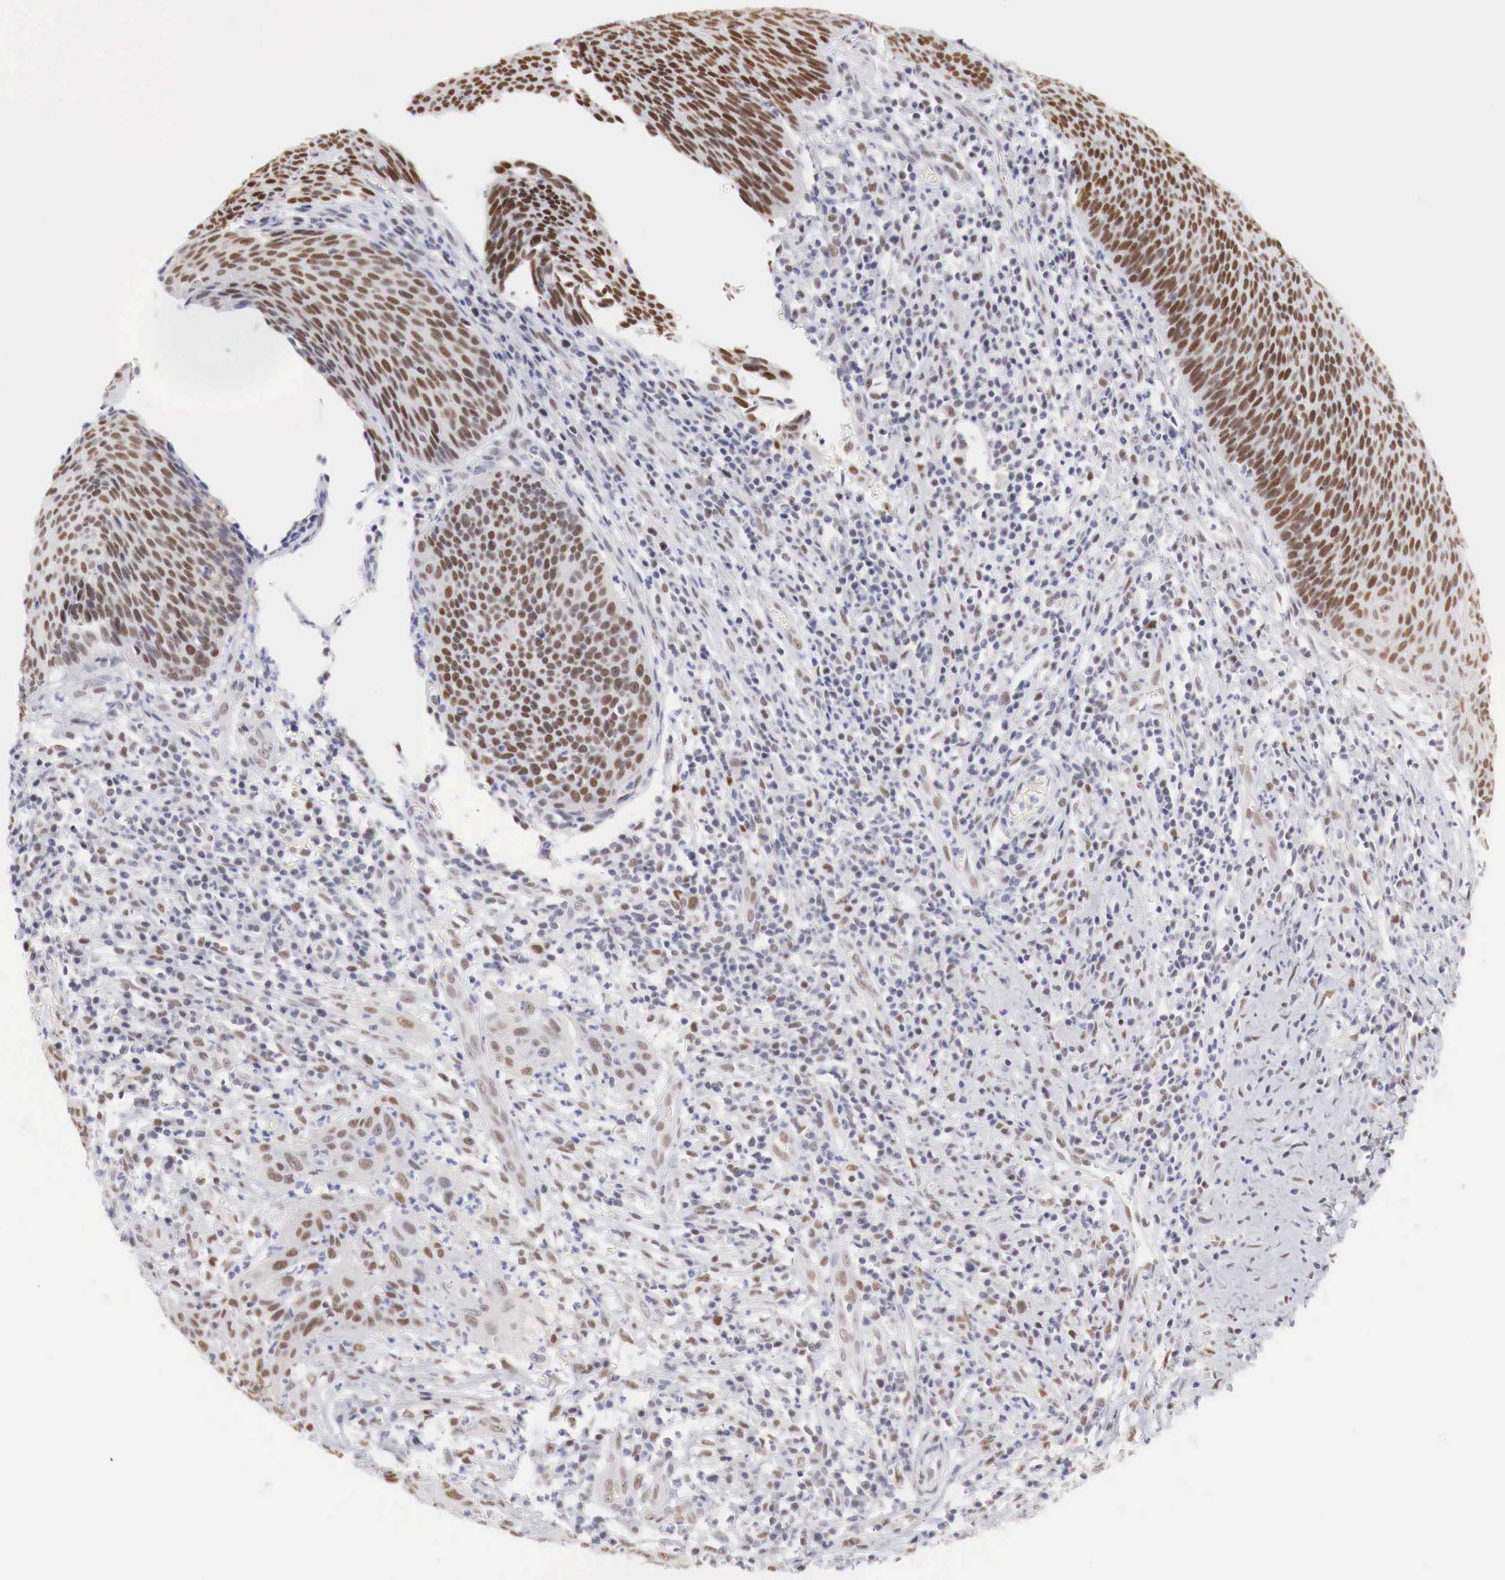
{"staining": {"intensity": "moderate", "quantity": ">75%", "location": "nuclear"}, "tissue": "cervical cancer", "cell_type": "Tumor cells", "image_type": "cancer", "snomed": [{"axis": "morphology", "description": "Squamous cell carcinoma, NOS"}, {"axis": "topography", "description": "Cervix"}], "caption": "Immunohistochemical staining of cervical cancer (squamous cell carcinoma) demonstrates medium levels of moderate nuclear staining in approximately >75% of tumor cells.", "gene": "FOXP2", "patient": {"sex": "female", "age": 41}}